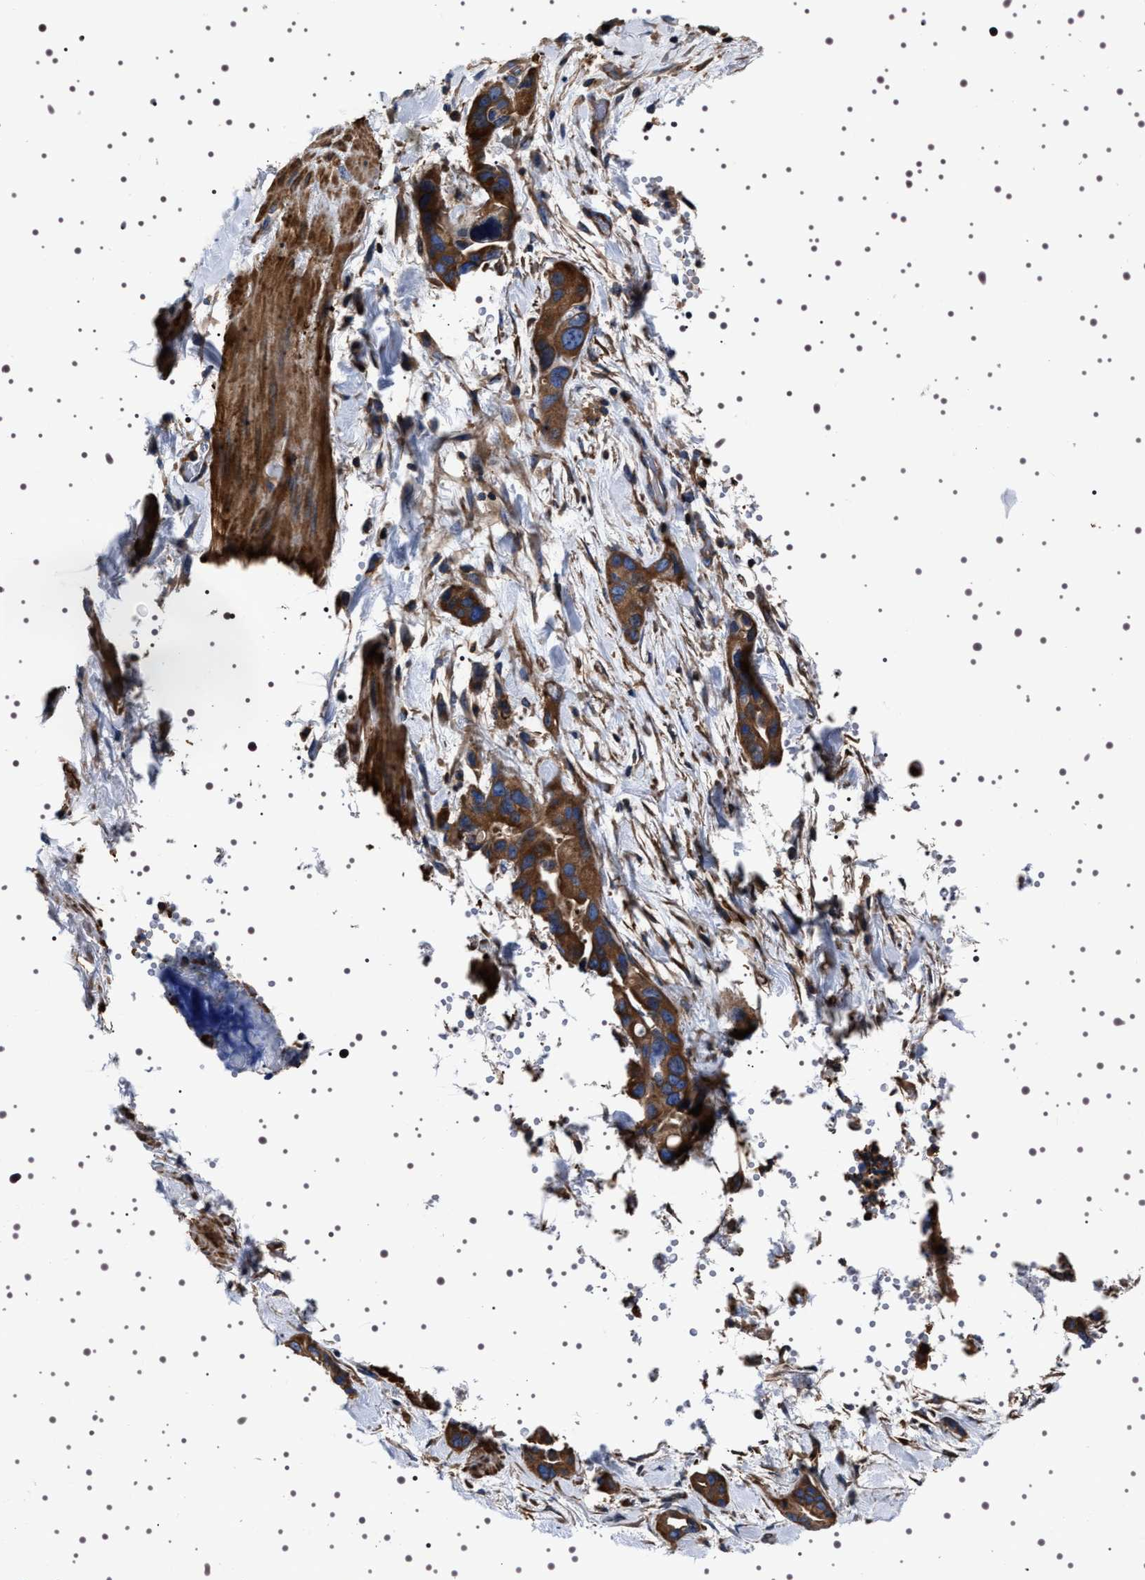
{"staining": {"intensity": "strong", "quantity": "25%-75%", "location": "cytoplasmic/membranous"}, "tissue": "pancreatic cancer", "cell_type": "Tumor cells", "image_type": "cancer", "snomed": [{"axis": "morphology", "description": "Adenocarcinoma, NOS"}, {"axis": "topography", "description": "Pancreas"}], "caption": "The photomicrograph displays a brown stain indicating the presence of a protein in the cytoplasmic/membranous of tumor cells in pancreatic cancer (adenocarcinoma).", "gene": "WDR1", "patient": {"sex": "female", "age": 77}}